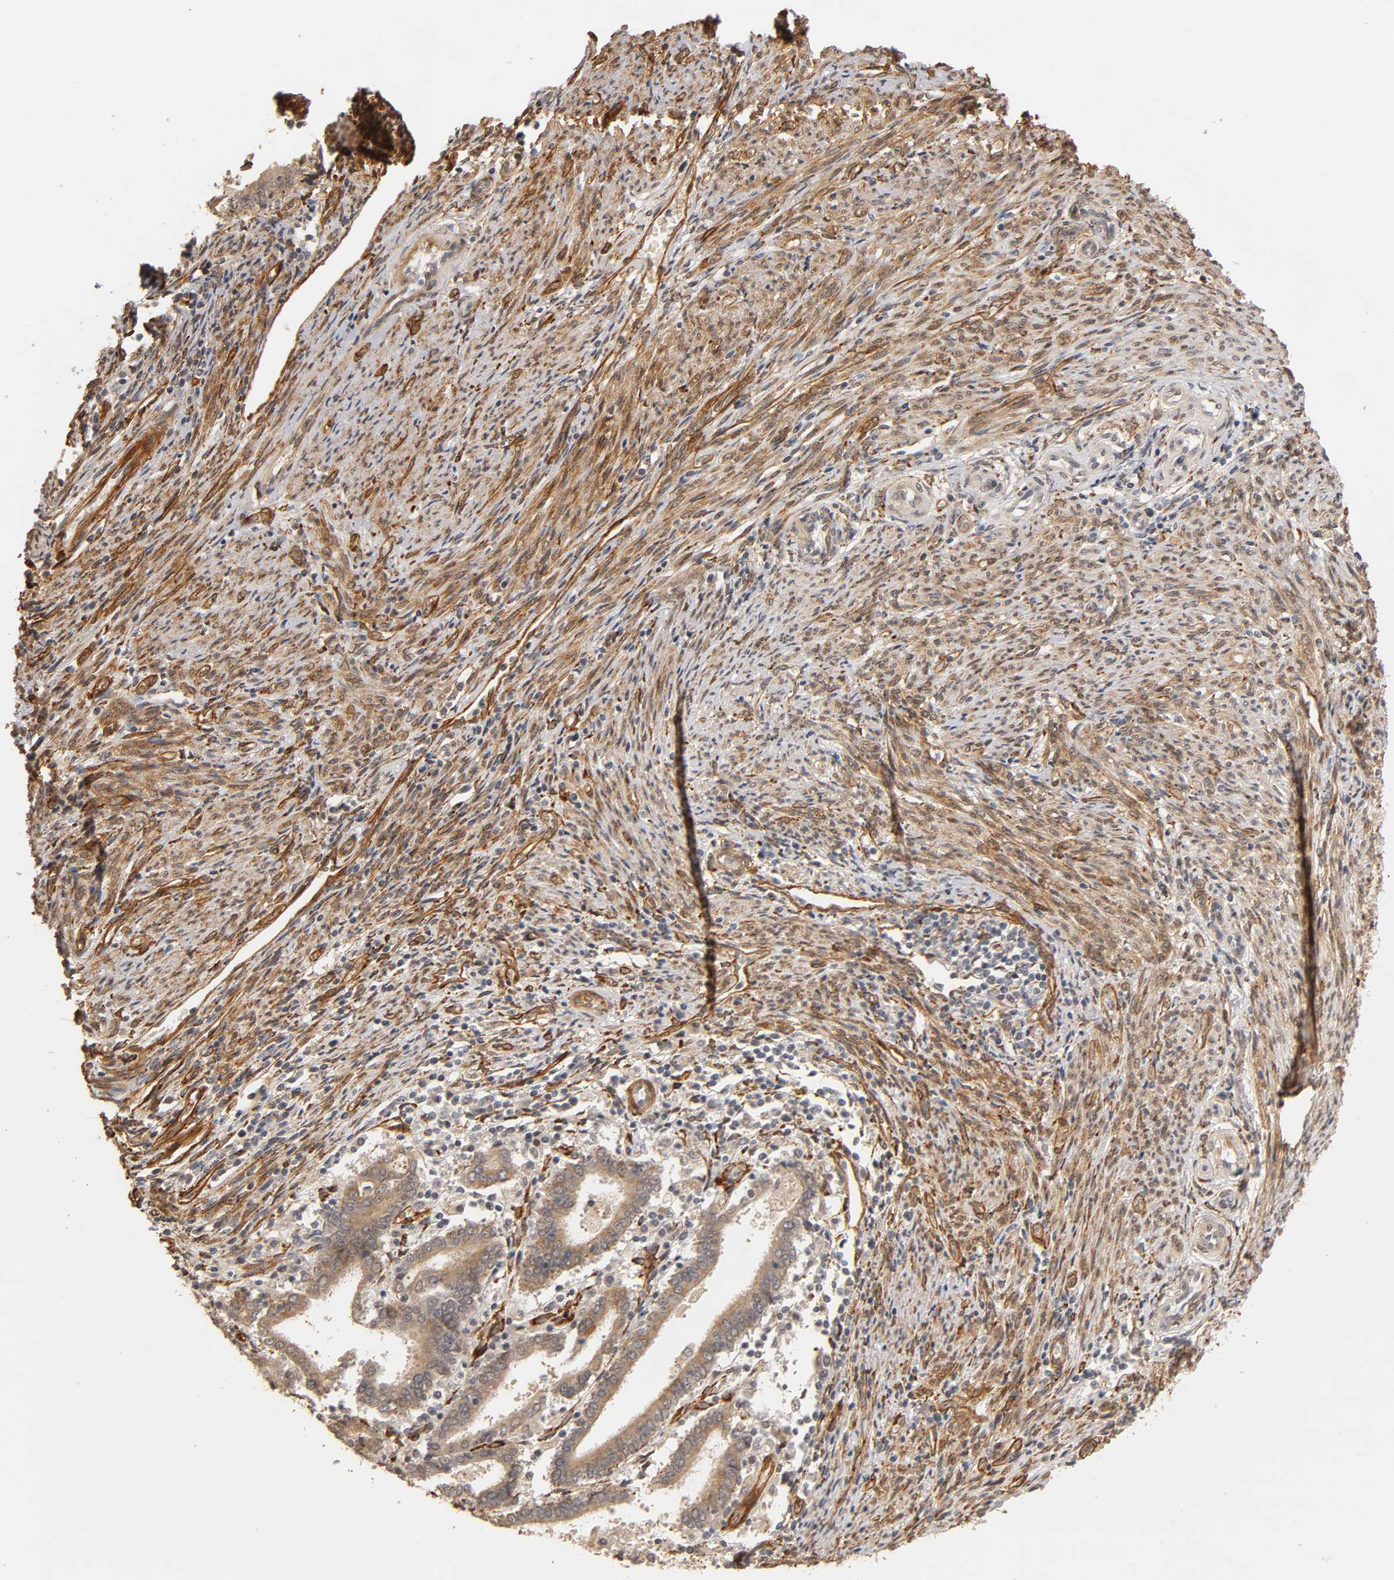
{"staining": {"intensity": "strong", "quantity": ">75%", "location": "cytoplasmic/membranous"}, "tissue": "endometrial cancer", "cell_type": "Tumor cells", "image_type": "cancer", "snomed": [{"axis": "morphology", "description": "Adenocarcinoma, NOS"}, {"axis": "topography", "description": "Uterus"}], "caption": "About >75% of tumor cells in human endometrial adenocarcinoma display strong cytoplasmic/membranous protein staining as visualized by brown immunohistochemical staining.", "gene": "LAMB1", "patient": {"sex": "female", "age": 83}}